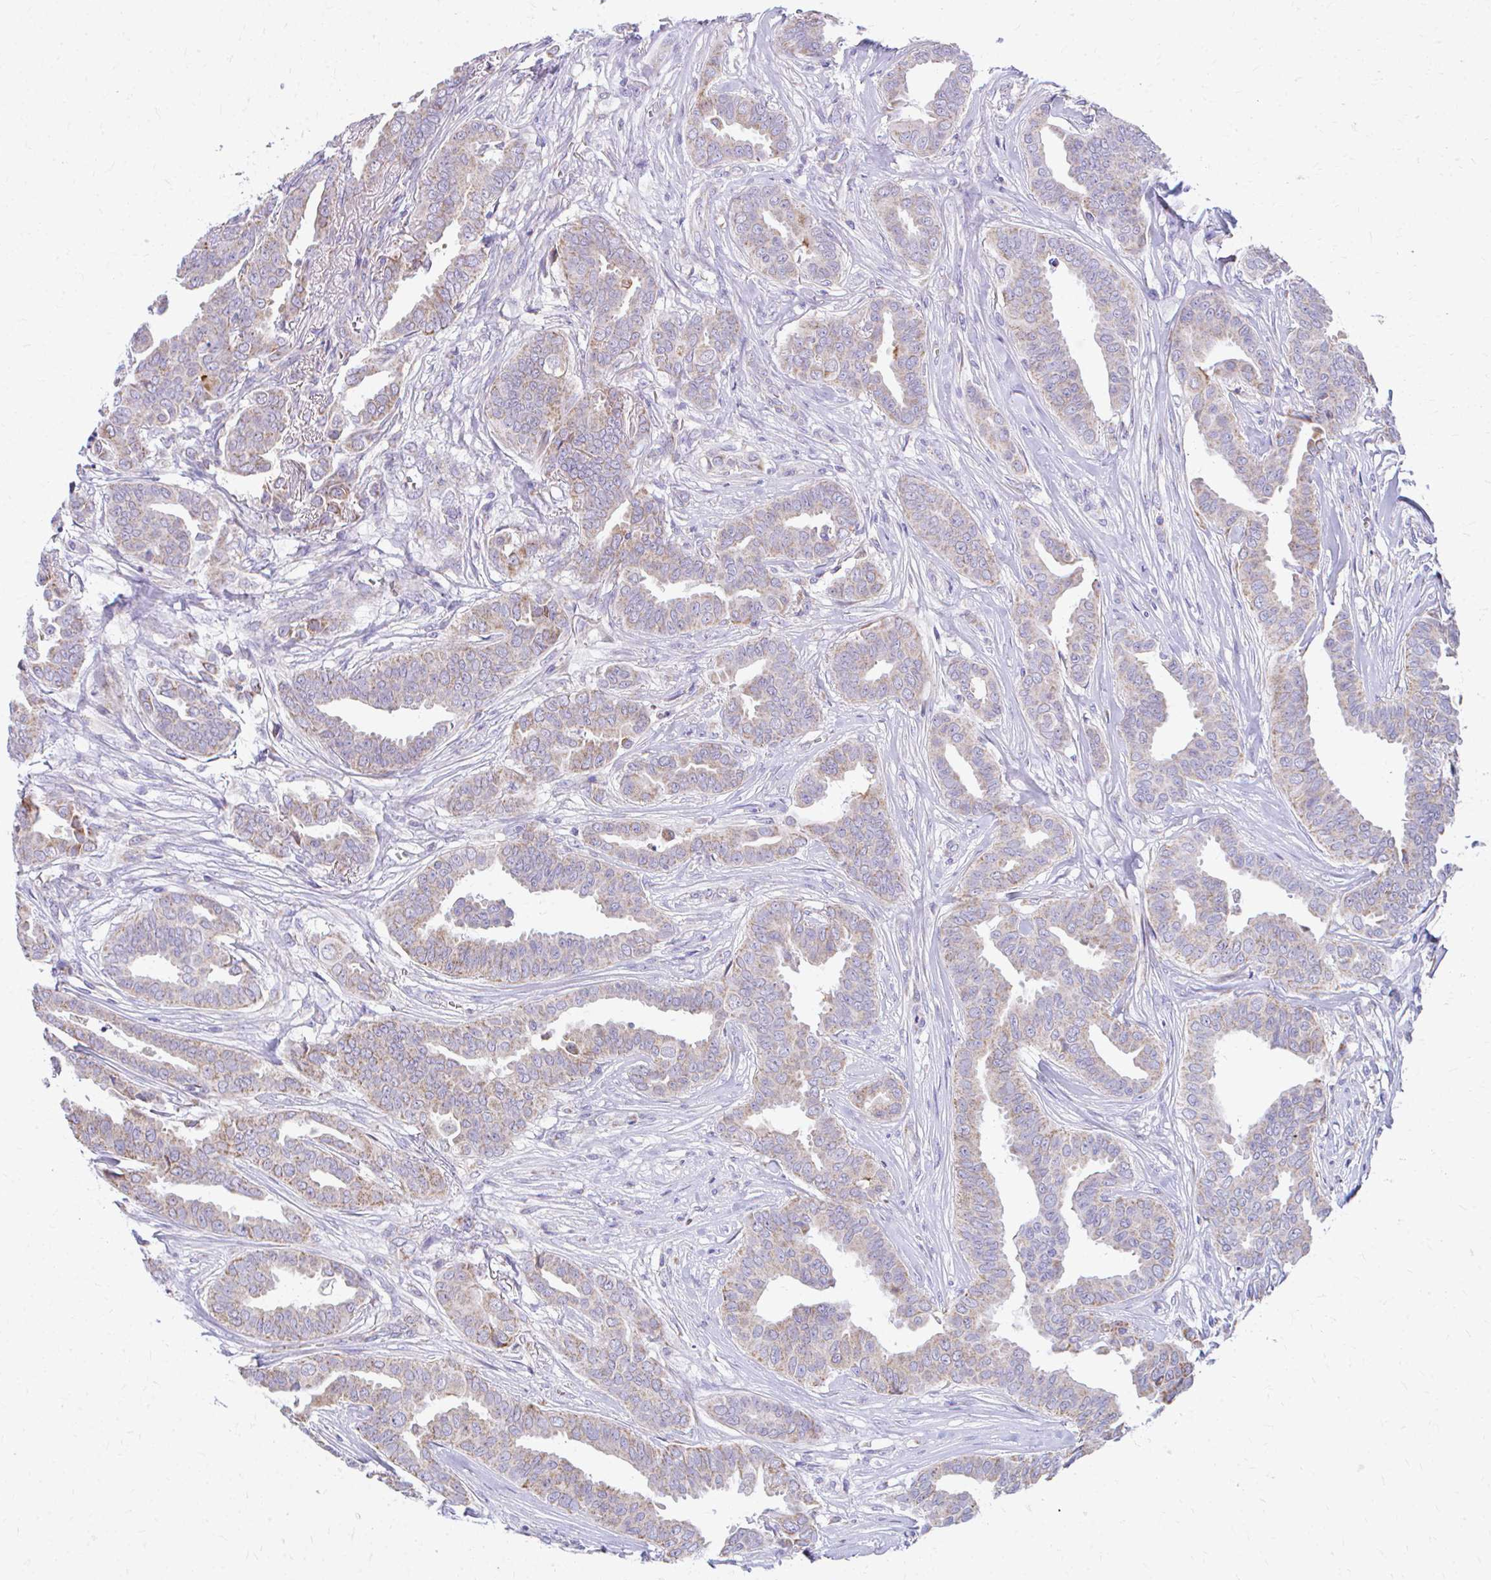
{"staining": {"intensity": "weak", "quantity": "25%-75%", "location": "cytoplasmic/membranous"}, "tissue": "breast cancer", "cell_type": "Tumor cells", "image_type": "cancer", "snomed": [{"axis": "morphology", "description": "Duct carcinoma"}, {"axis": "topography", "description": "Breast"}], "caption": "Immunohistochemistry (IHC) histopathology image of human breast cancer (intraductal carcinoma) stained for a protein (brown), which exhibits low levels of weak cytoplasmic/membranous staining in about 25%-75% of tumor cells.", "gene": "MRPL19", "patient": {"sex": "female", "age": 45}}